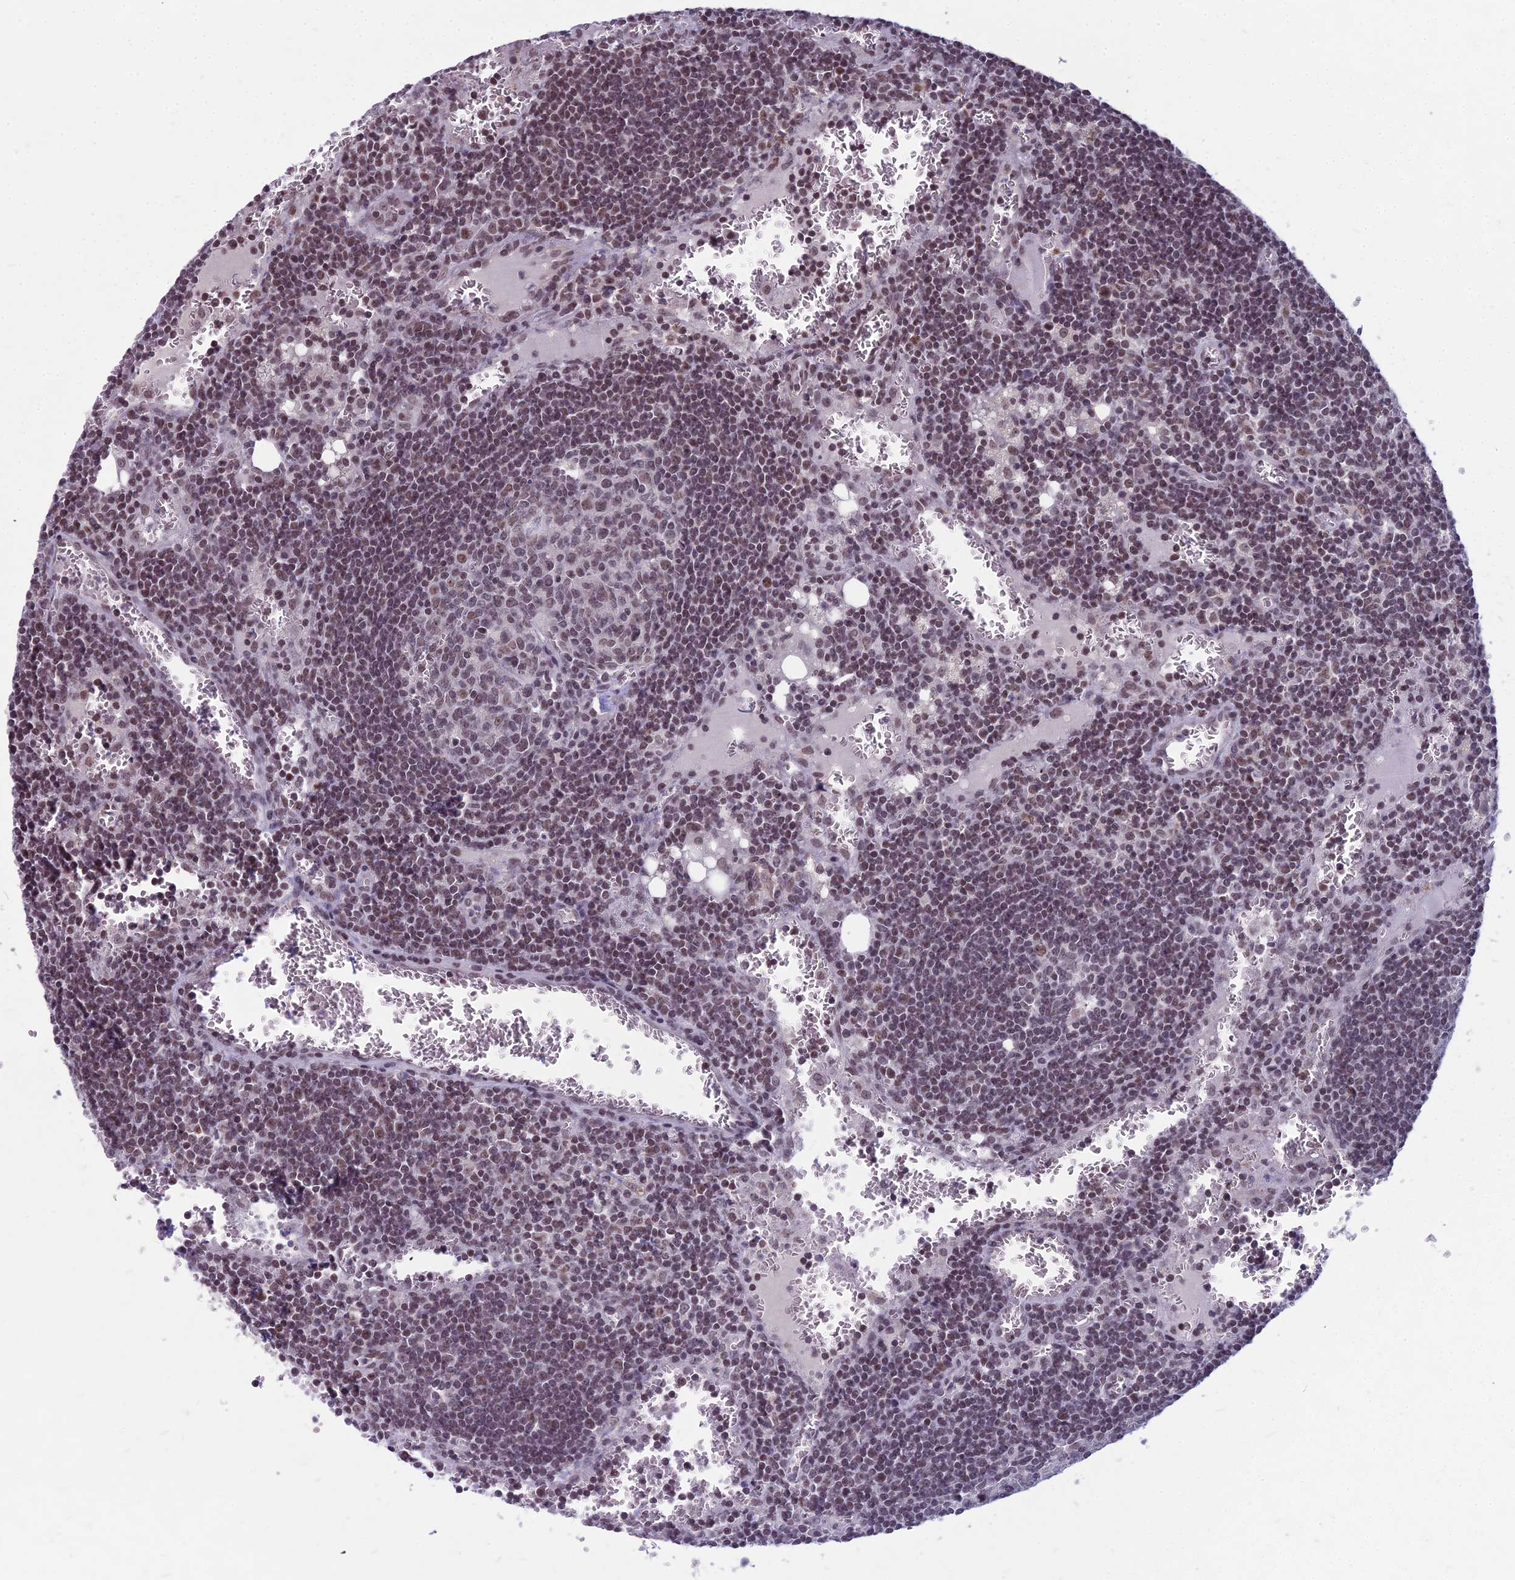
{"staining": {"intensity": "moderate", "quantity": "<25%", "location": "nuclear"}, "tissue": "lymph node", "cell_type": "Germinal center cells", "image_type": "normal", "snomed": [{"axis": "morphology", "description": "Normal tissue, NOS"}, {"axis": "topography", "description": "Lymph node"}], "caption": "Immunohistochemical staining of normal human lymph node reveals moderate nuclear protein positivity in about <25% of germinal center cells.", "gene": "KAT7", "patient": {"sex": "female", "age": 73}}